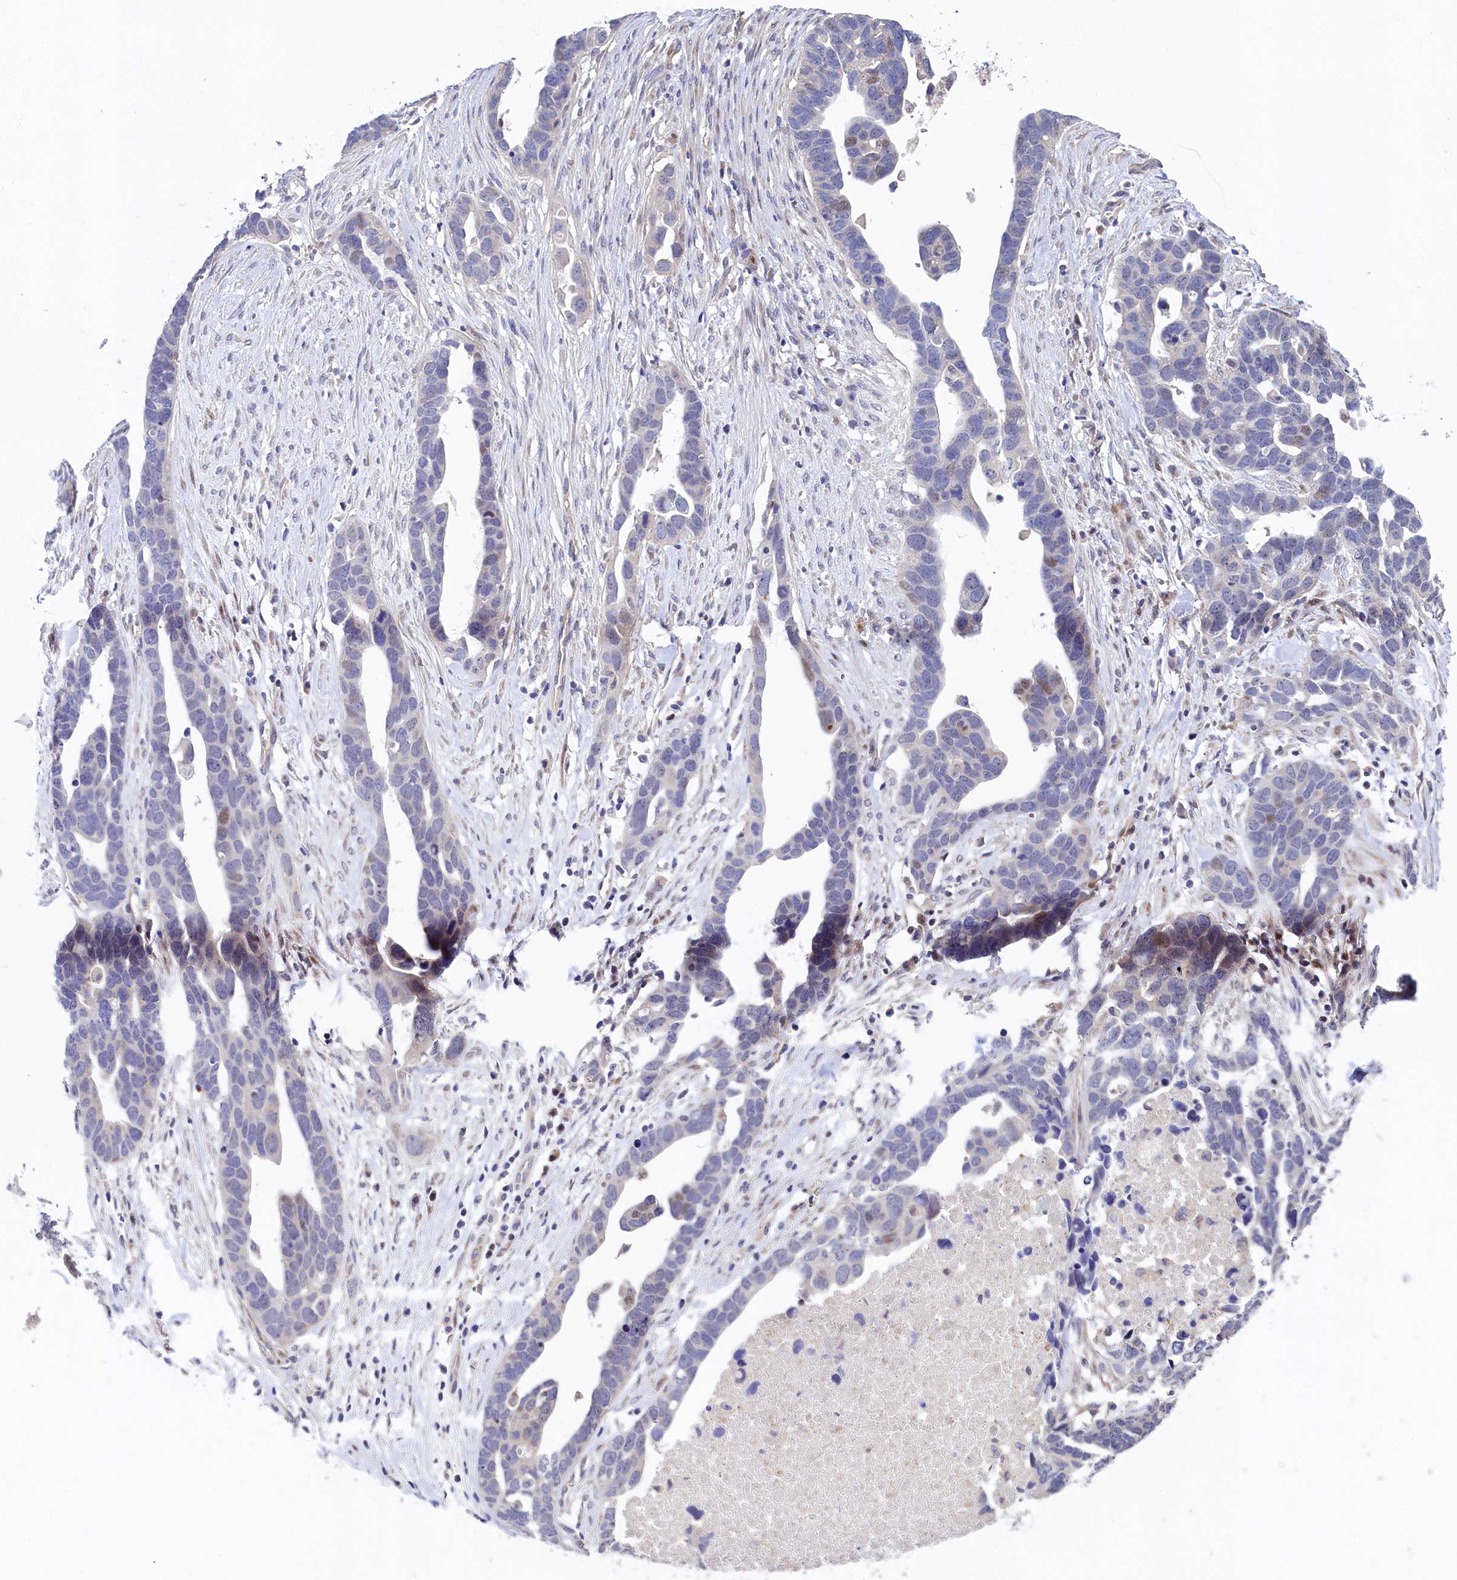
{"staining": {"intensity": "weak", "quantity": "<25%", "location": "nuclear"}, "tissue": "ovarian cancer", "cell_type": "Tumor cells", "image_type": "cancer", "snomed": [{"axis": "morphology", "description": "Cystadenocarcinoma, serous, NOS"}, {"axis": "topography", "description": "Ovary"}], "caption": "An immunohistochemistry (IHC) image of ovarian serous cystadenocarcinoma is shown. There is no staining in tumor cells of ovarian serous cystadenocarcinoma.", "gene": "PIK3C3", "patient": {"sex": "female", "age": 54}}